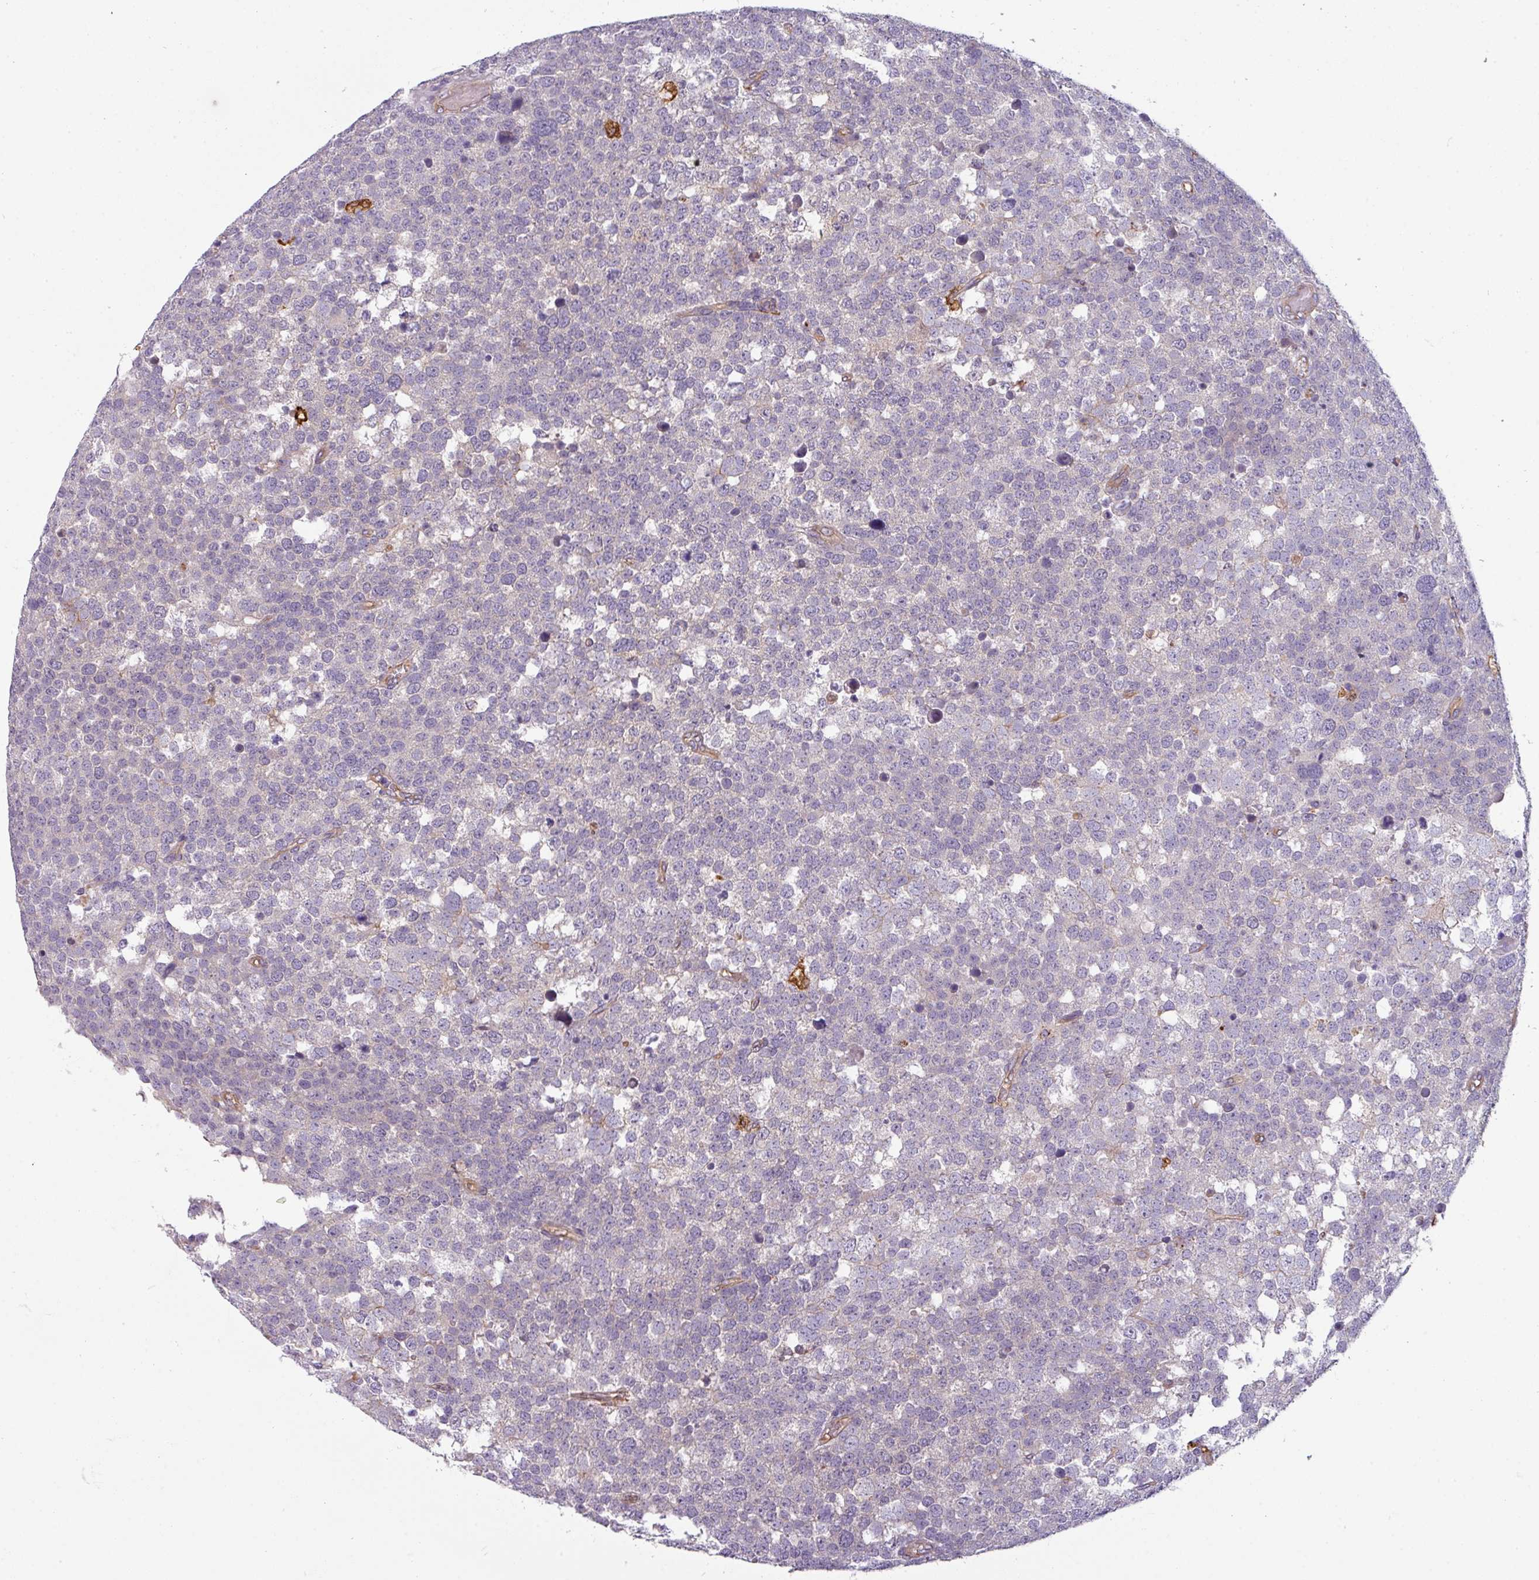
{"staining": {"intensity": "negative", "quantity": "none", "location": "none"}, "tissue": "testis cancer", "cell_type": "Tumor cells", "image_type": "cancer", "snomed": [{"axis": "morphology", "description": "Seminoma, NOS"}, {"axis": "topography", "description": "Testis"}], "caption": "The immunohistochemistry (IHC) micrograph has no significant positivity in tumor cells of testis seminoma tissue.", "gene": "BUD23", "patient": {"sex": "male", "age": 71}}